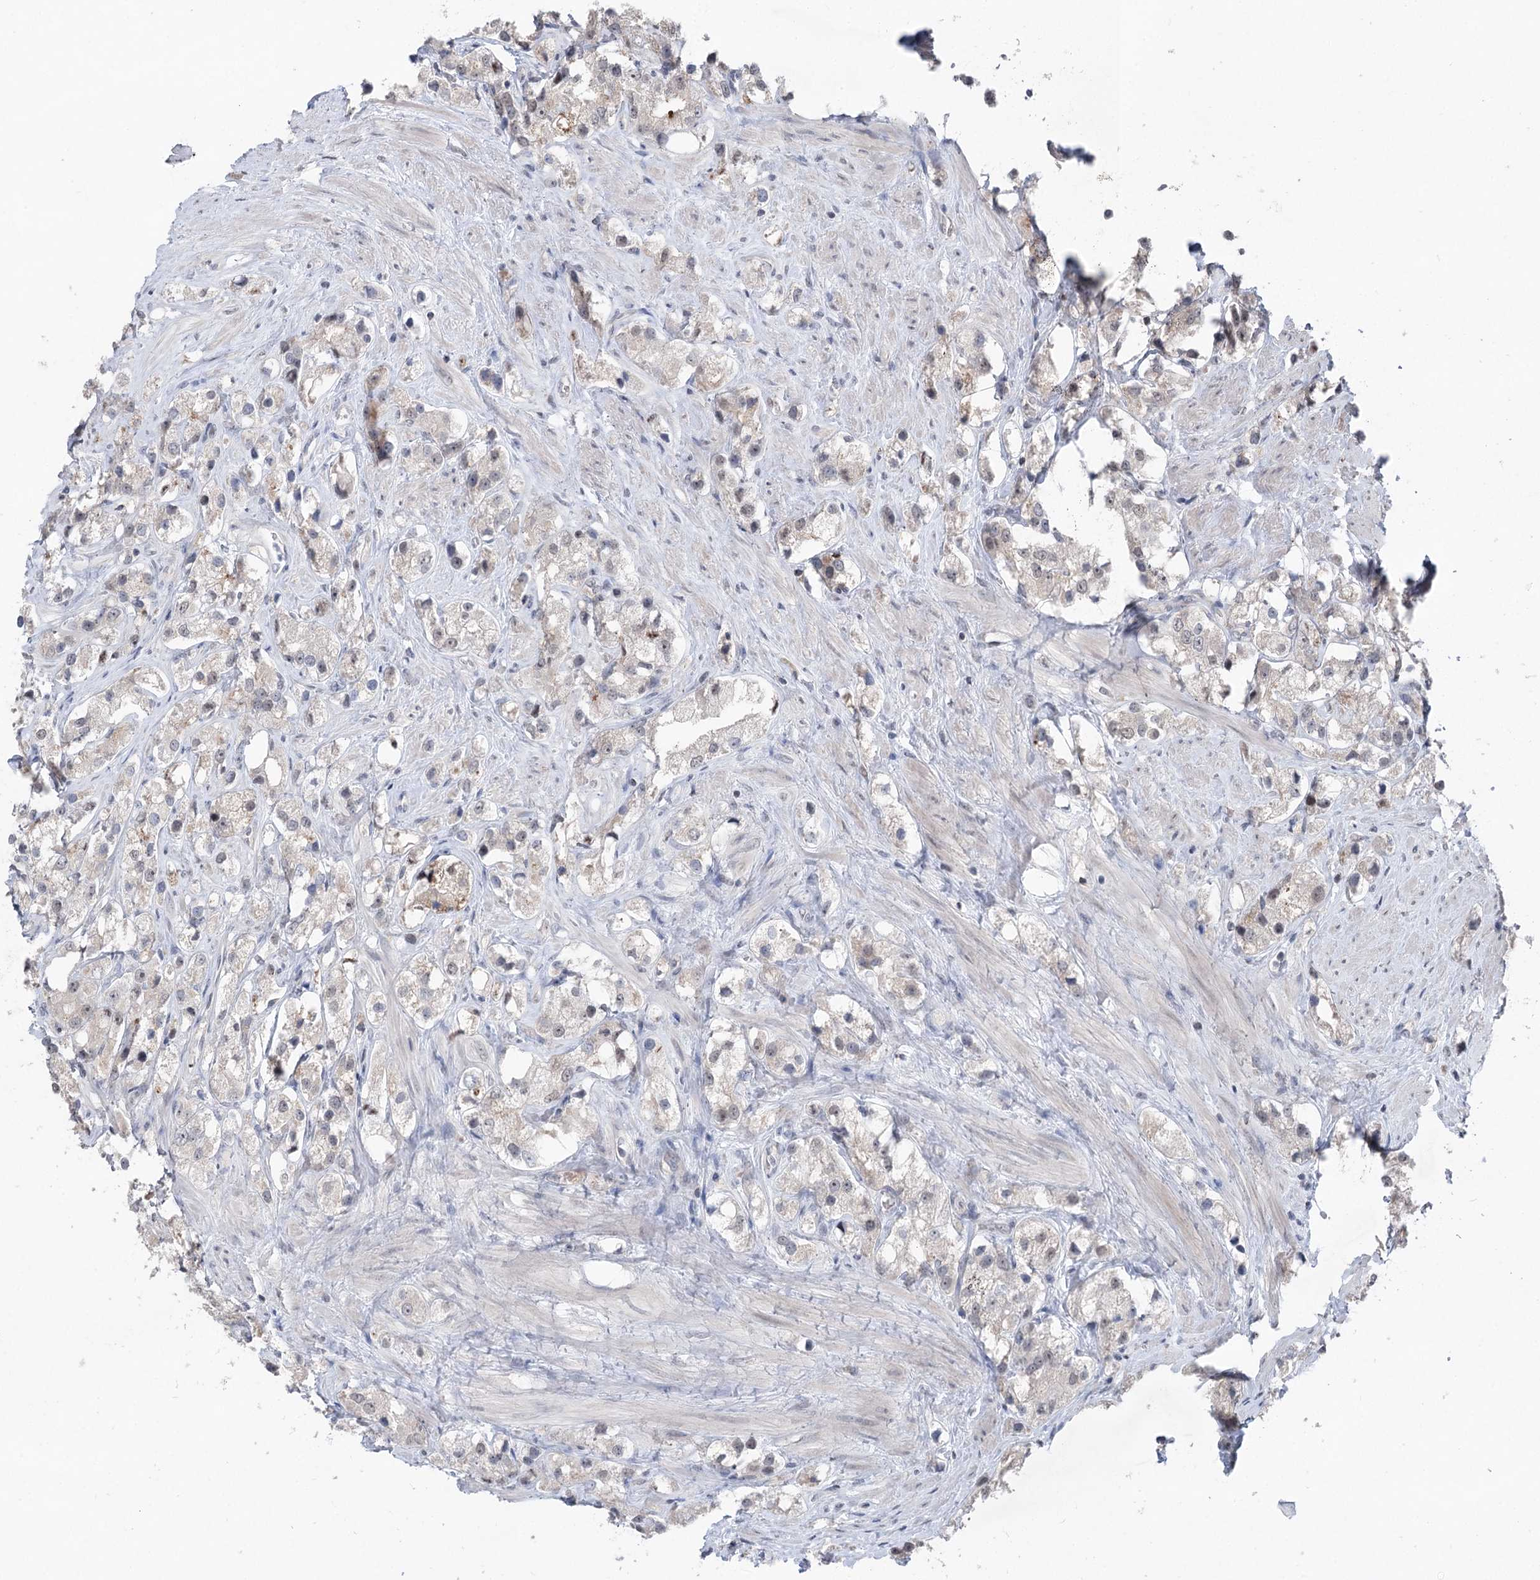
{"staining": {"intensity": "negative", "quantity": "none", "location": "none"}, "tissue": "prostate cancer", "cell_type": "Tumor cells", "image_type": "cancer", "snomed": [{"axis": "morphology", "description": "Adenocarcinoma, NOS"}, {"axis": "topography", "description": "Prostate"}], "caption": "Immunohistochemistry (IHC) micrograph of neoplastic tissue: adenocarcinoma (prostate) stained with DAB exhibits no significant protein positivity in tumor cells.", "gene": "CCSER2", "patient": {"sex": "male", "age": 79}}